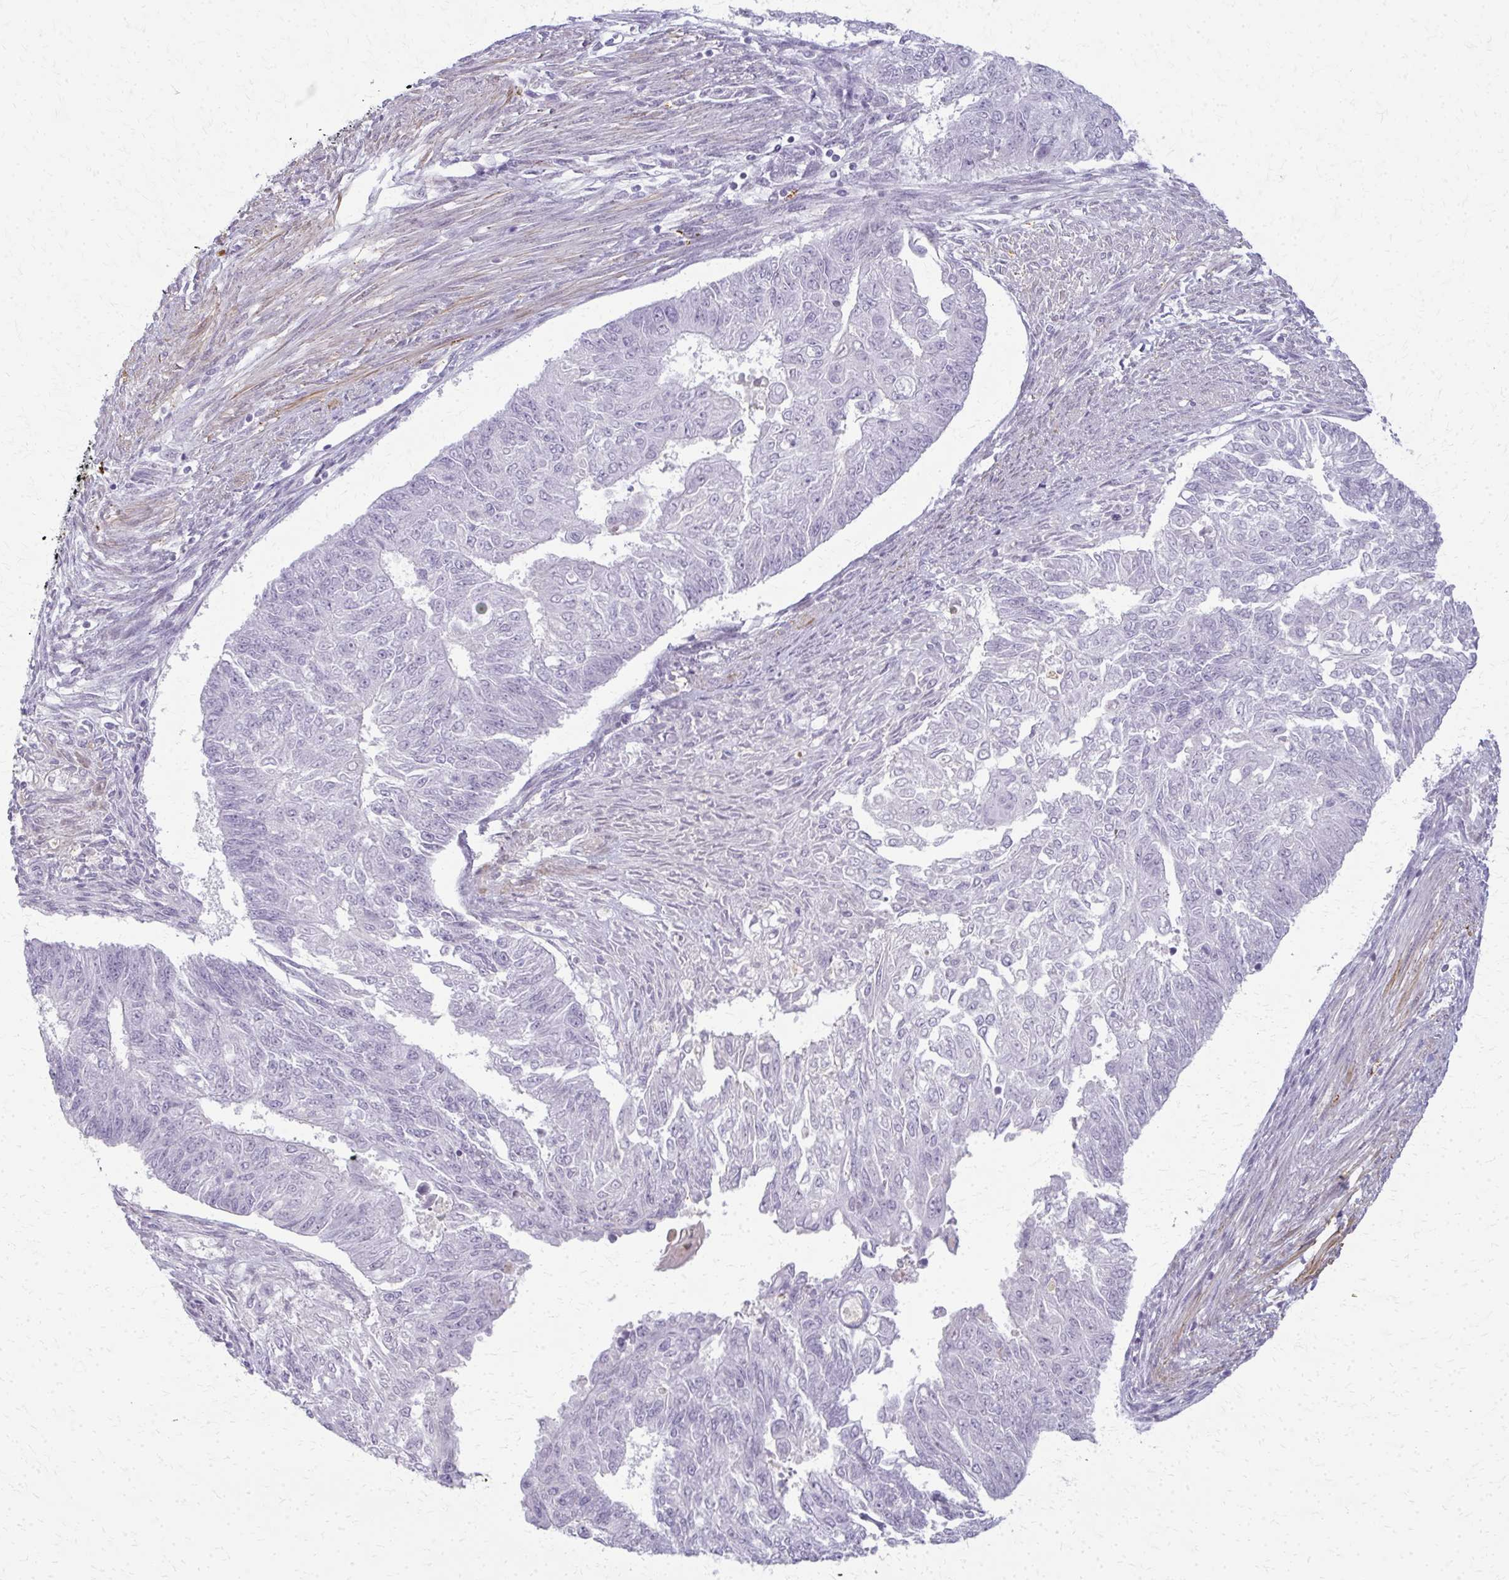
{"staining": {"intensity": "negative", "quantity": "none", "location": "none"}, "tissue": "endometrial cancer", "cell_type": "Tumor cells", "image_type": "cancer", "snomed": [{"axis": "morphology", "description": "Adenocarcinoma, NOS"}, {"axis": "topography", "description": "Endometrium"}], "caption": "Tumor cells are negative for protein expression in human endometrial cancer (adenocarcinoma). Nuclei are stained in blue.", "gene": "CA3", "patient": {"sex": "female", "age": 32}}